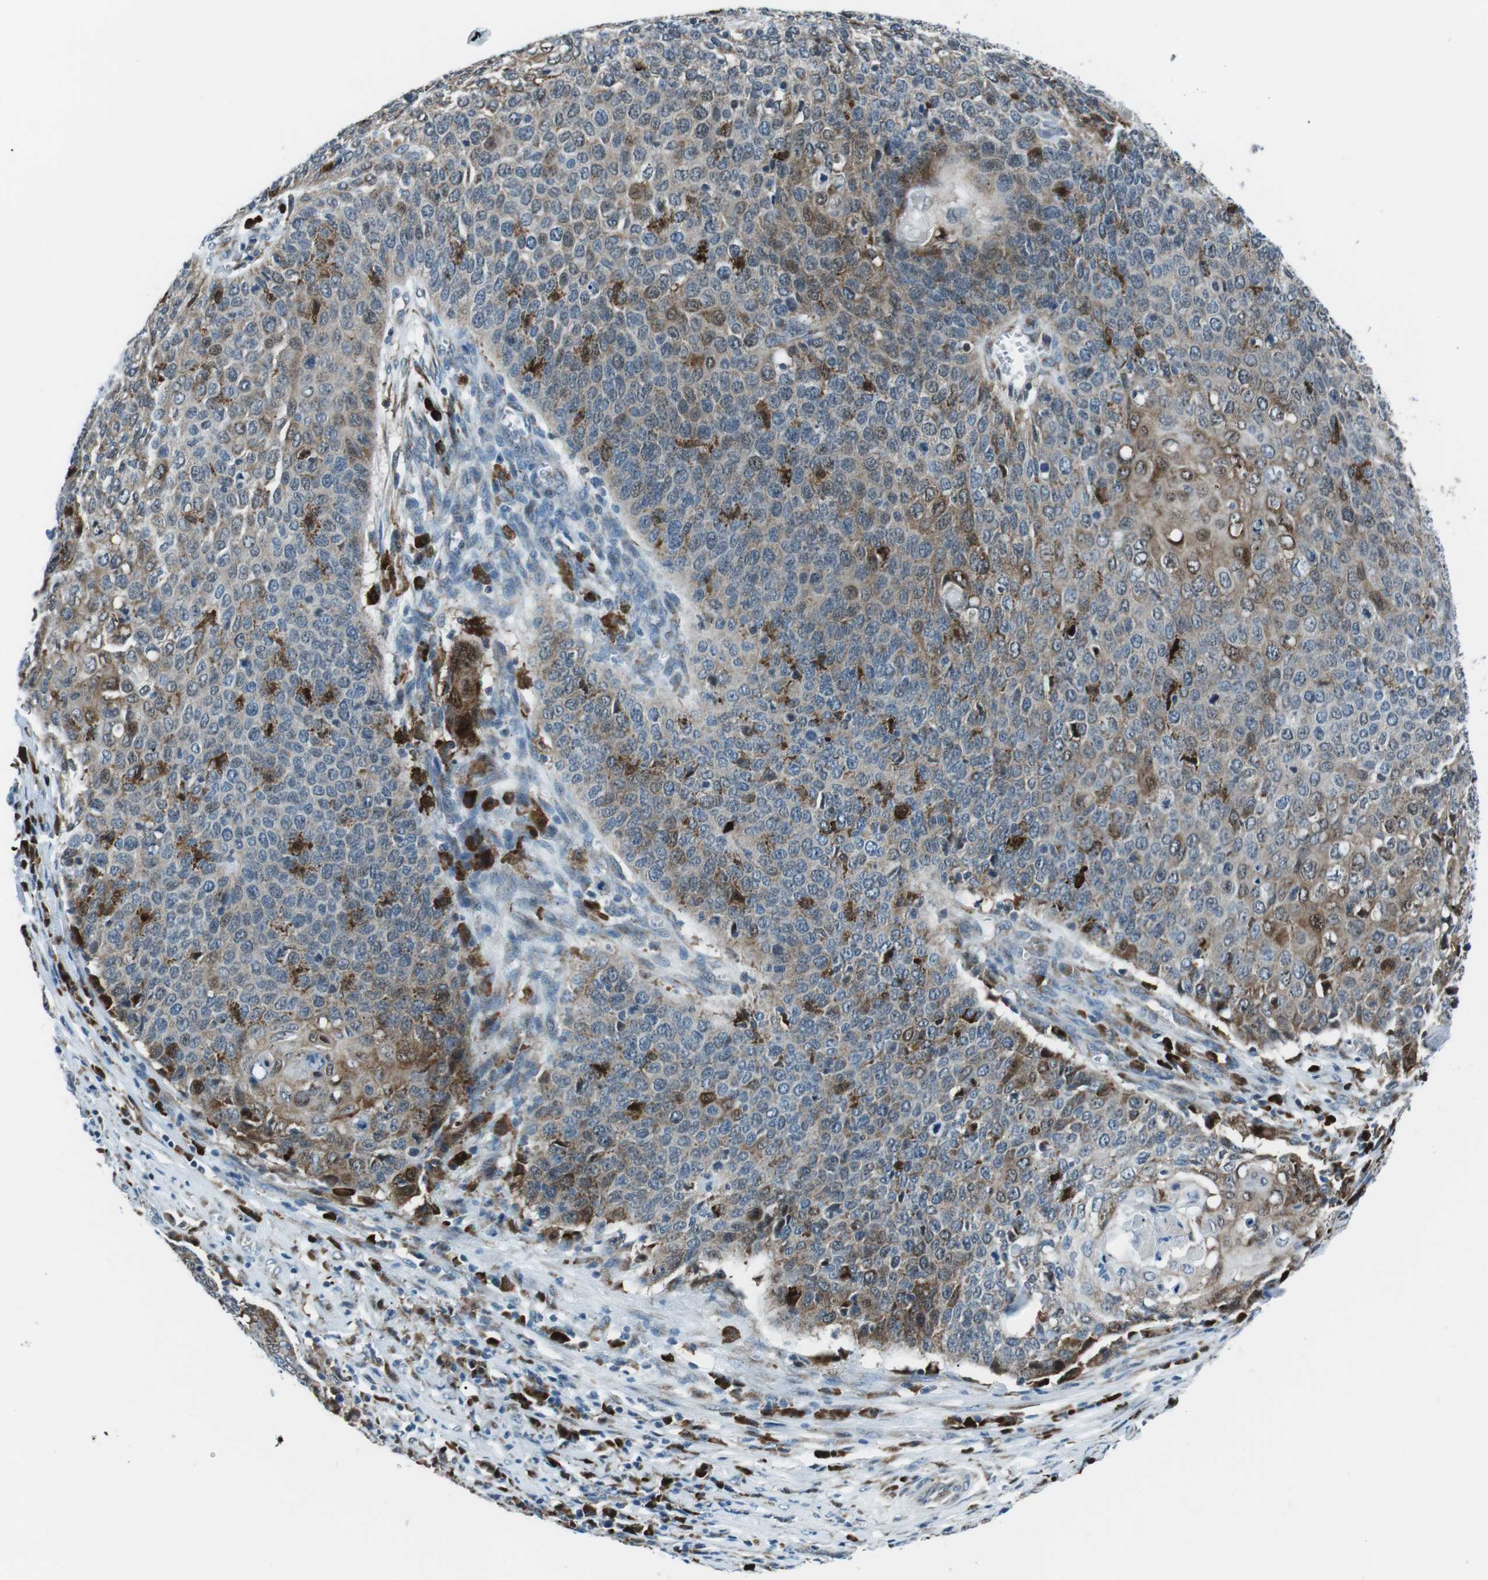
{"staining": {"intensity": "weak", "quantity": "25%-75%", "location": "cytoplasmic/membranous,nuclear"}, "tissue": "cervical cancer", "cell_type": "Tumor cells", "image_type": "cancer", "snomed": [{"axis": "morphology", "description": "Squamous cell carcinoma, NOS"}, {"axis": "topography", "description": "Cervix"}], "caption": "A brown stain shows weak cytoplasmic/membranous and nuclear positivity of a protein in cervical cancer (squamous cell carcinoma) tumor cells. (Stains: DAB in brown, nuclei in blue, Microscopy: brightfield microscopy at high magnification).", "gene": "BLNK", "patient": {"sex": "female", "age": 39}}